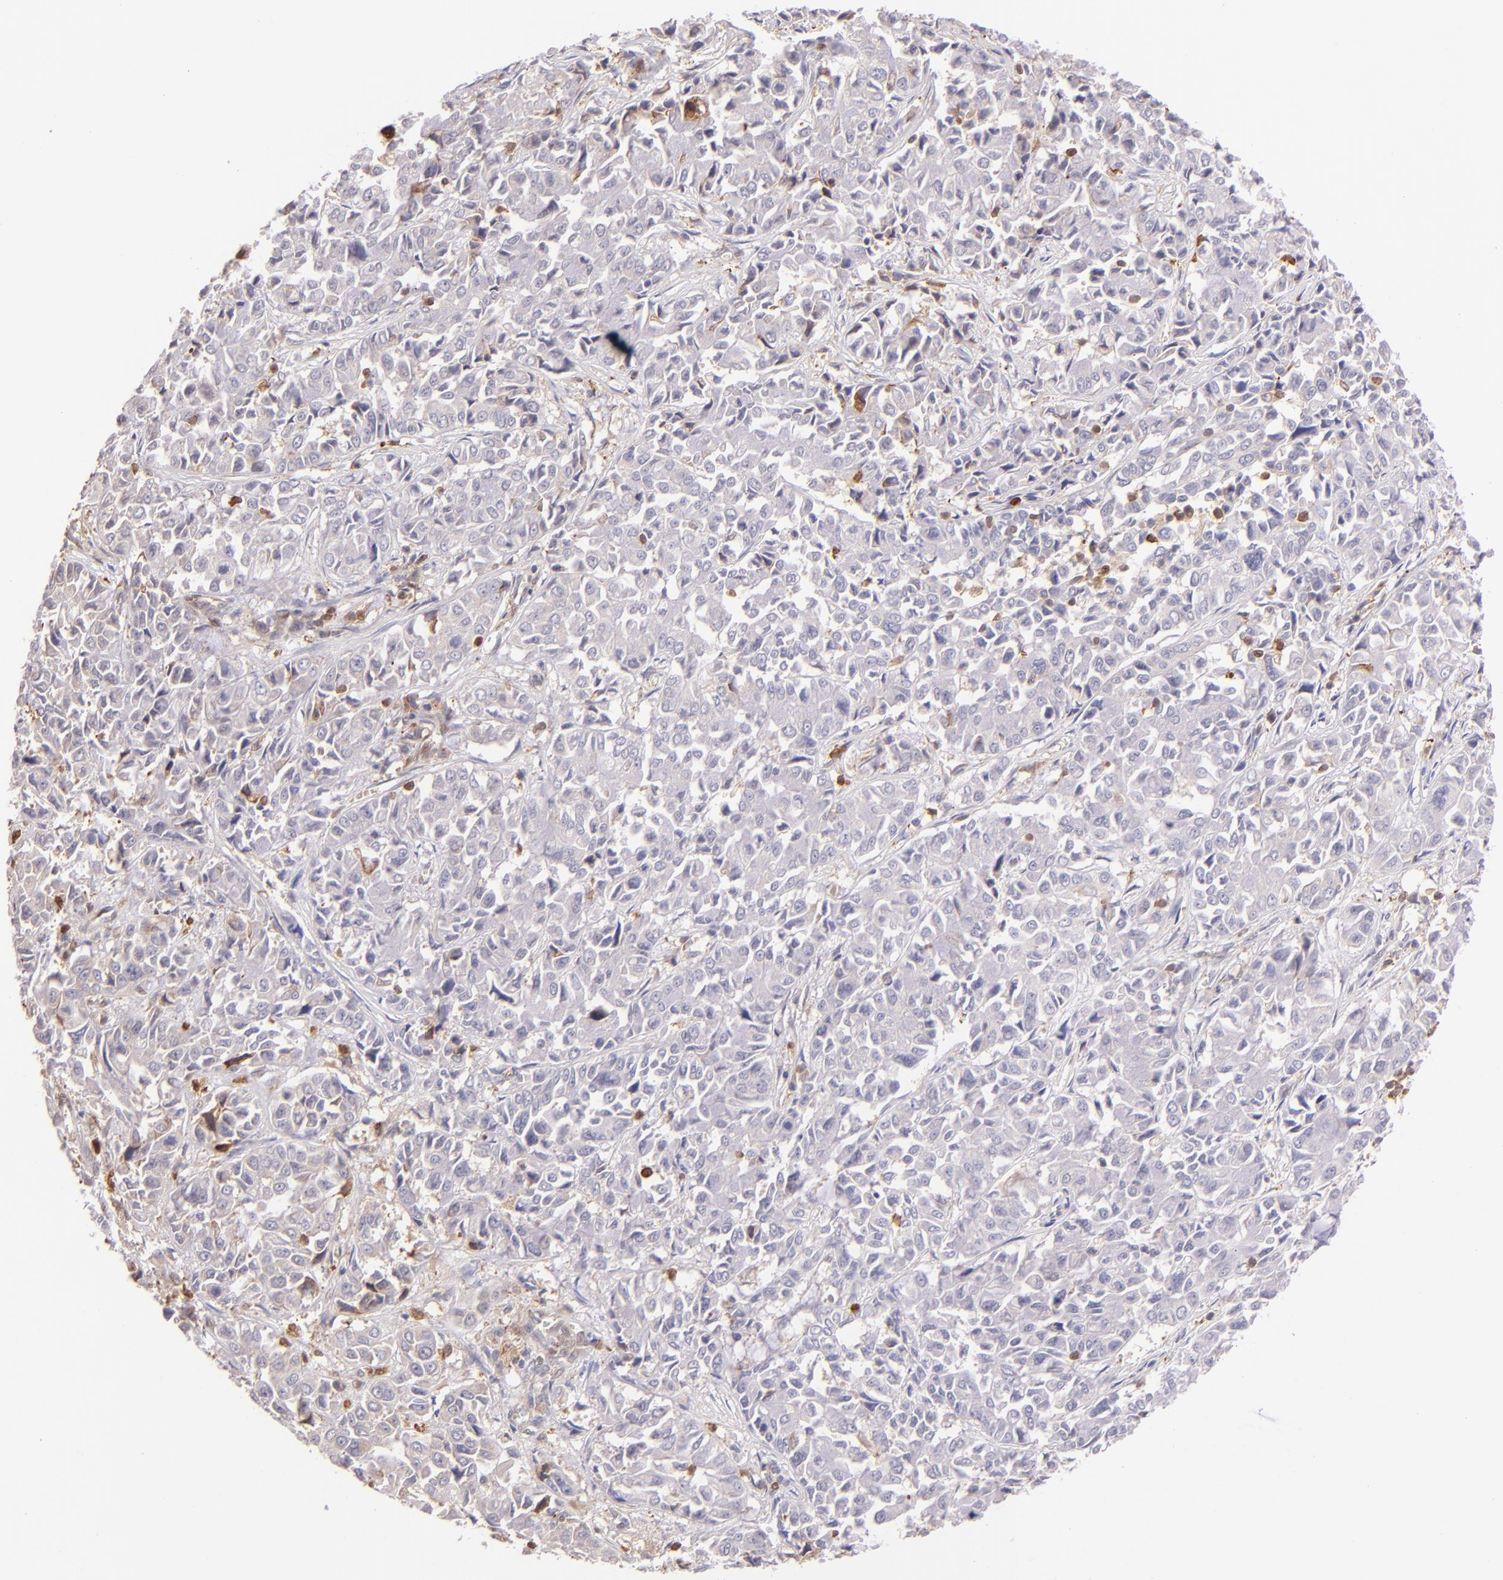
{"staining": {"intensity": "weak", "quantity": "<25%", "location": "cytoplasmic/membranous"}, "tissue": "pancreatic cancer", "cell_type": "Tumor cells", "image_type": "cancer", "snomed": [{"axis": "morphology", "description": "Adenocarcinoma, NOS"}, {"axis": "topography", "description": "Pancreas"}], "caption": "This is an immunohistochemistry image of human pancreatic adenocarcinoma. There is no staining in tumor cells.", "gene": "BTK", "patient": {"sex": "female", "age": 52}}